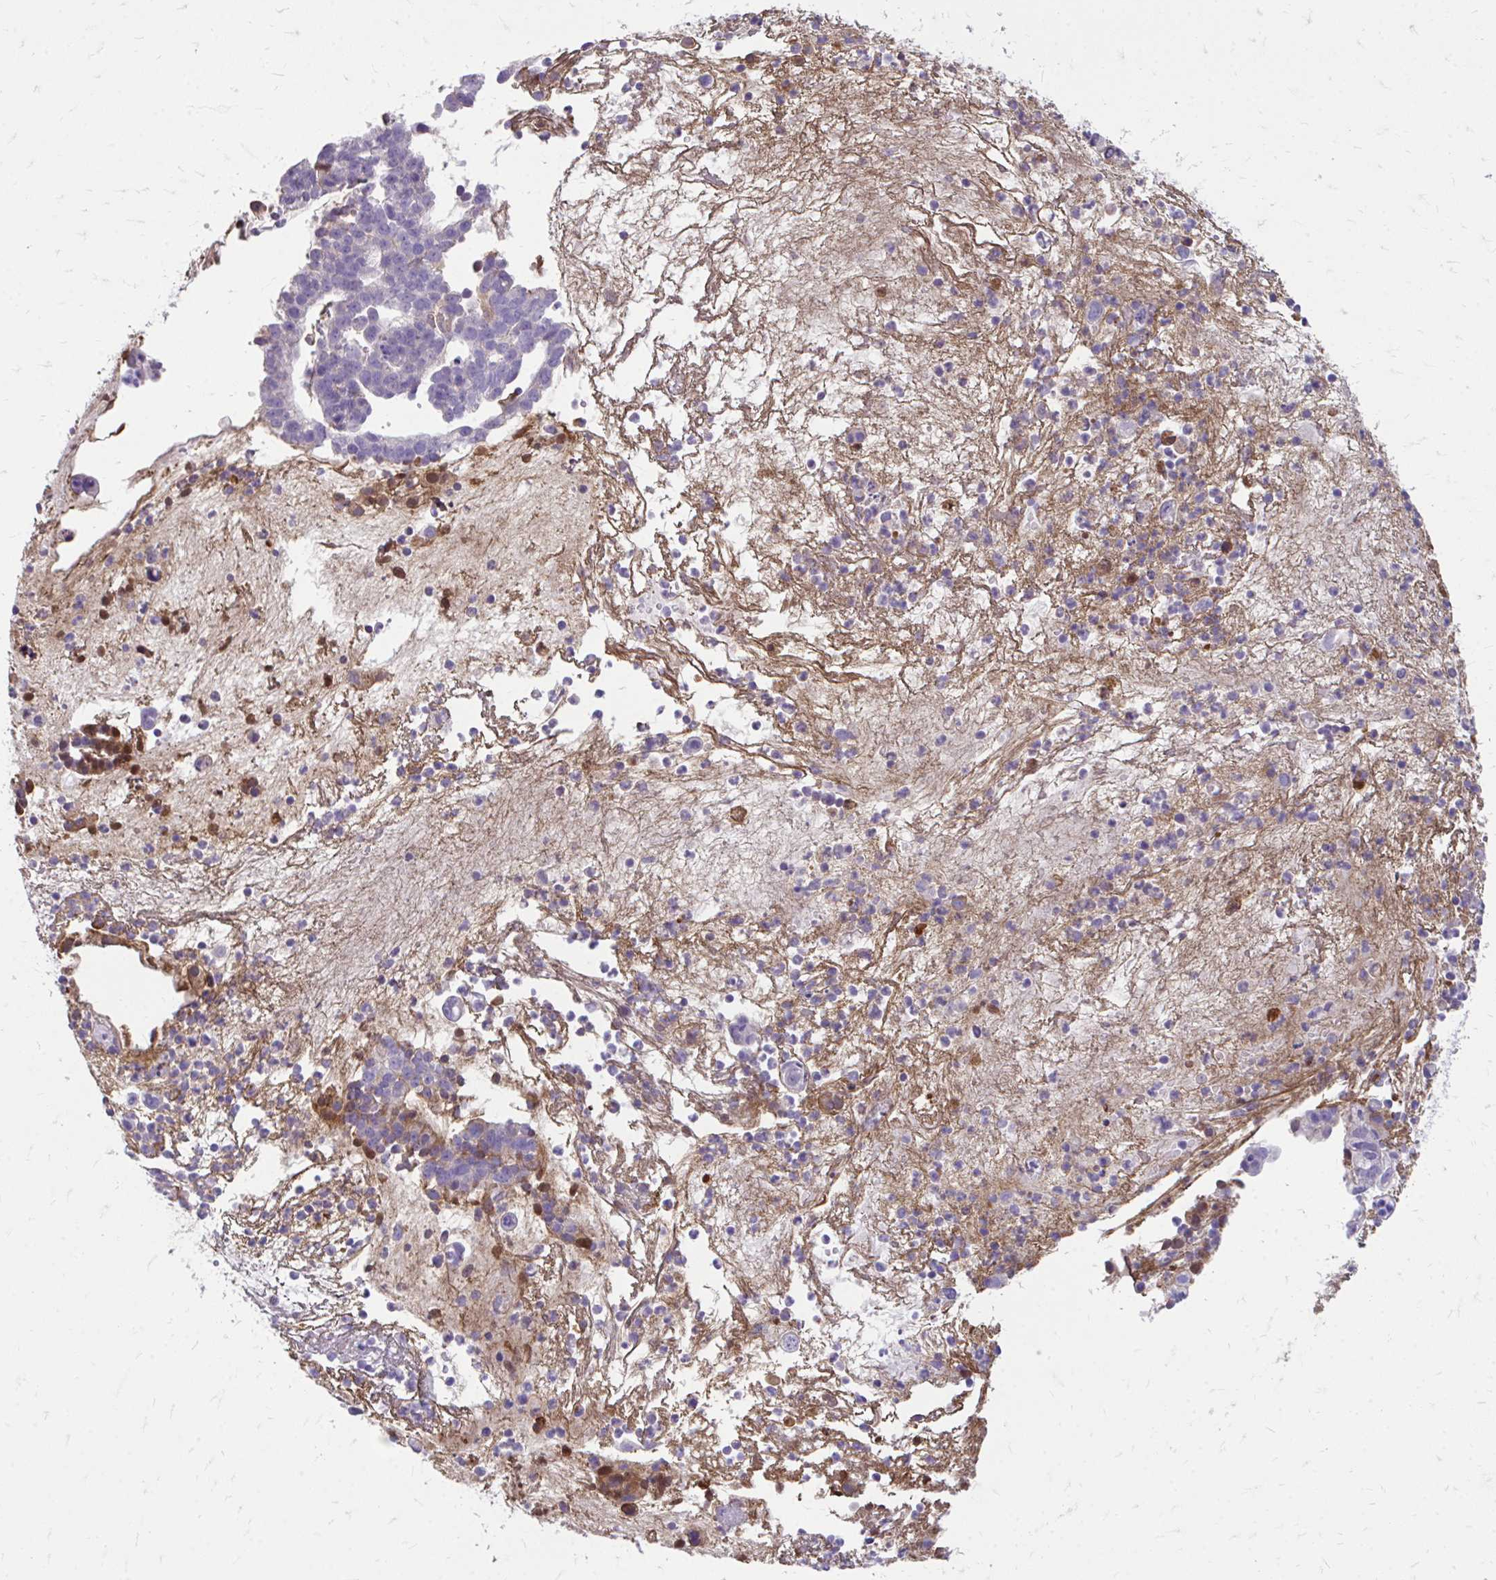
{"staining": {"intensity": "weak", "quantity": "<25%", "location": "cytoplasmic/membranous"}, "tissue": "endometrial cancer", "cell_type": "Tumor cells", "image_type": "cancer", "snomed": [{"axis": "morphology", "description": "Adenocarcinoma, NOS"}, {"axis": "topography", "description": "Endometrium"}], "caption": "High magnification brightfield microscopy of endometrial cancer (adenocarcinoma) stained with DAB (3,3'-diaminobenzidine) (brown) and counterstained with hematoxylin (blue): tumor cells show no significant staining.", "gene": "CFH", "patient": {"sex": "female", "age": 76}}